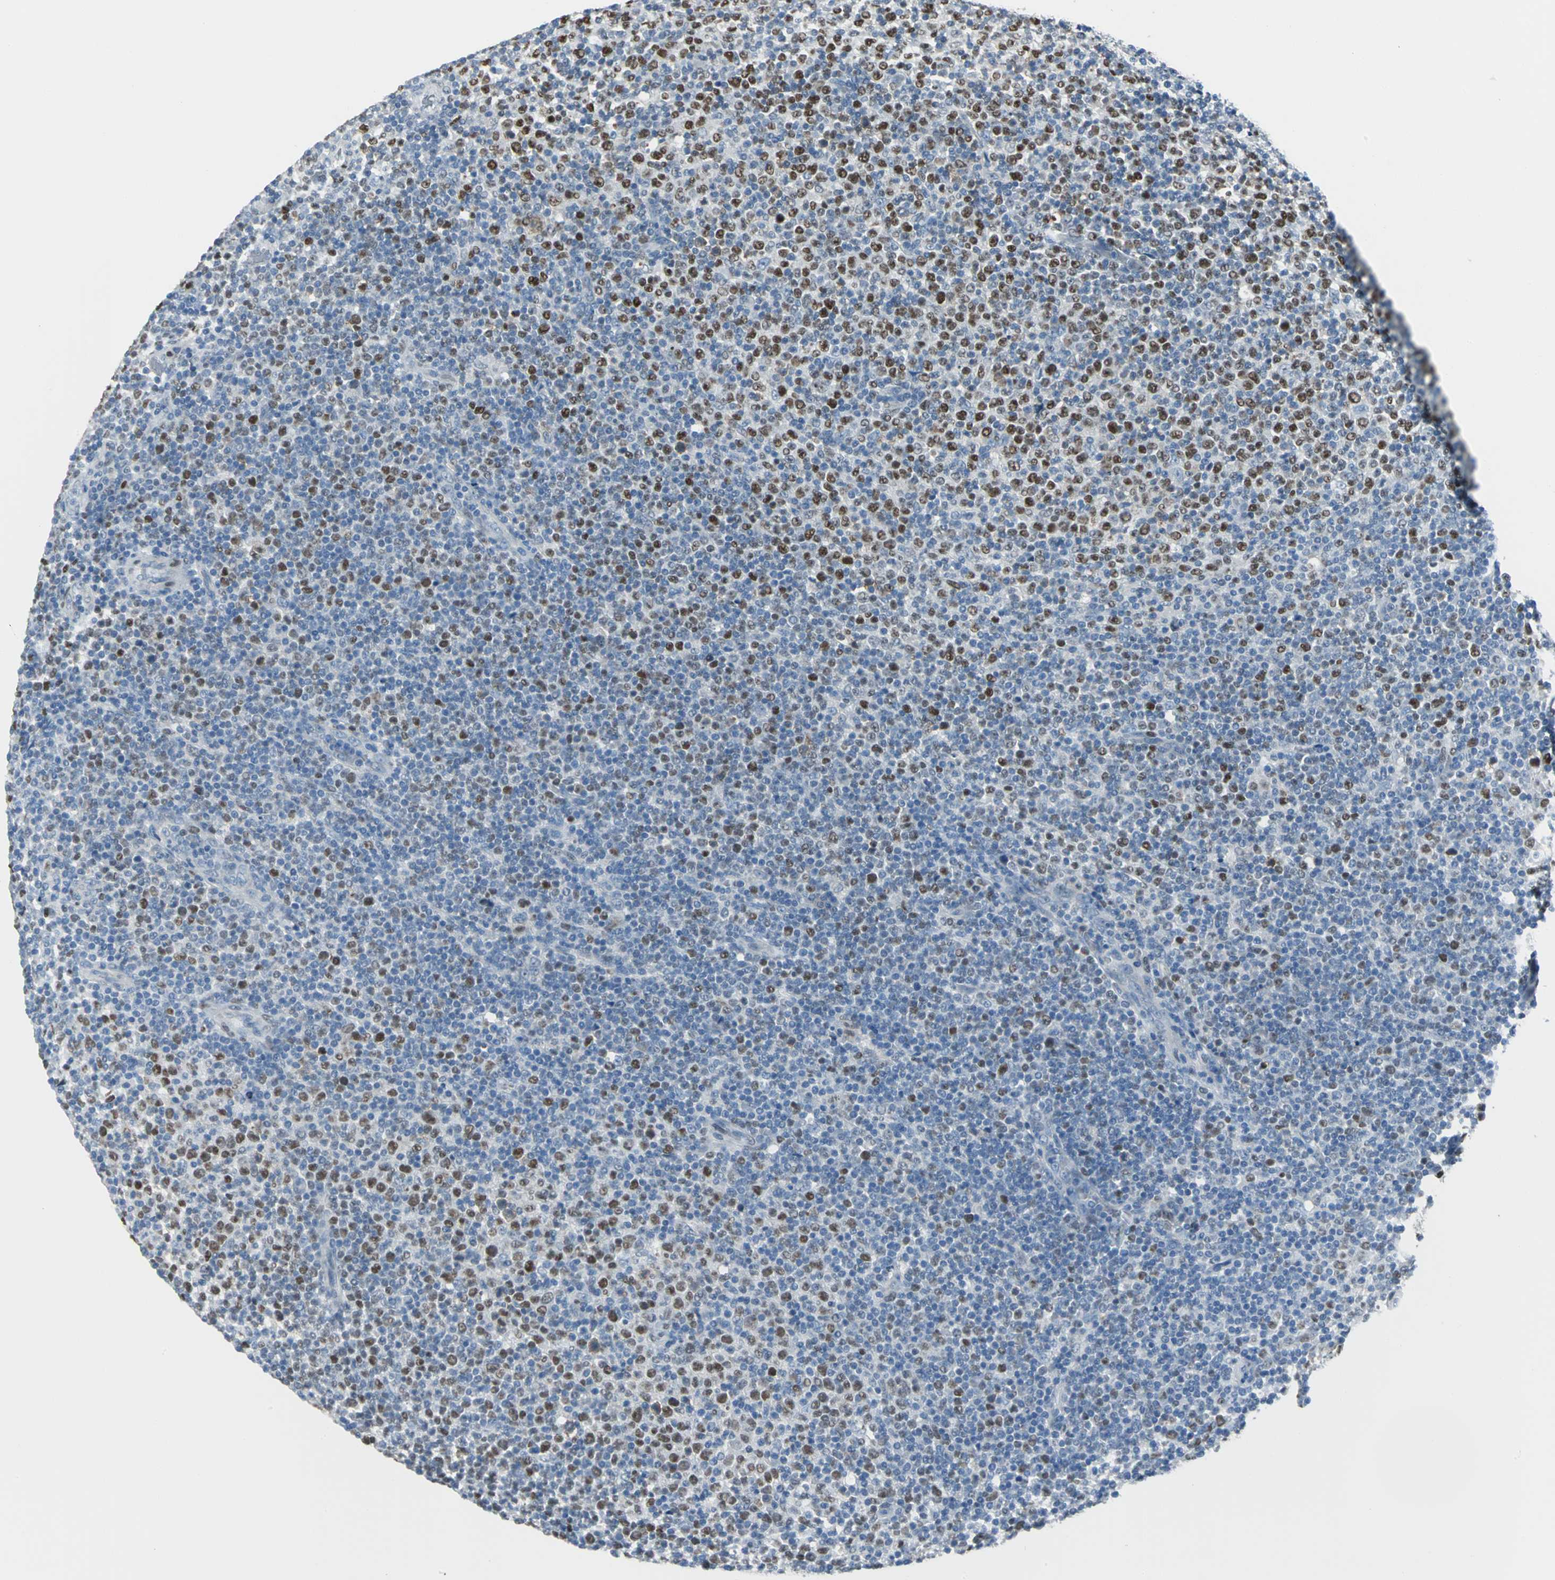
{"staining": {"intensity": "moderate", "quantity": "25%-75%", "location": "nuclear"}, "tissue": "lymphoma", "cell_type": "Tumor cells", "image_type": "cancer", "snomed": [{"axis": "morphology", "description": "Malignant lymphoma, non-Hodgkin's type, Low grade"}, {"axis": "topography", "description": "Lymph node"}], "caption": "Human lymphoma stained with a brown dye displays moderate nuclear positive expression in about 25%-75% of tumor cells.", "gene": "MCM3", "patient": {"sex": "male", "age": 70}}